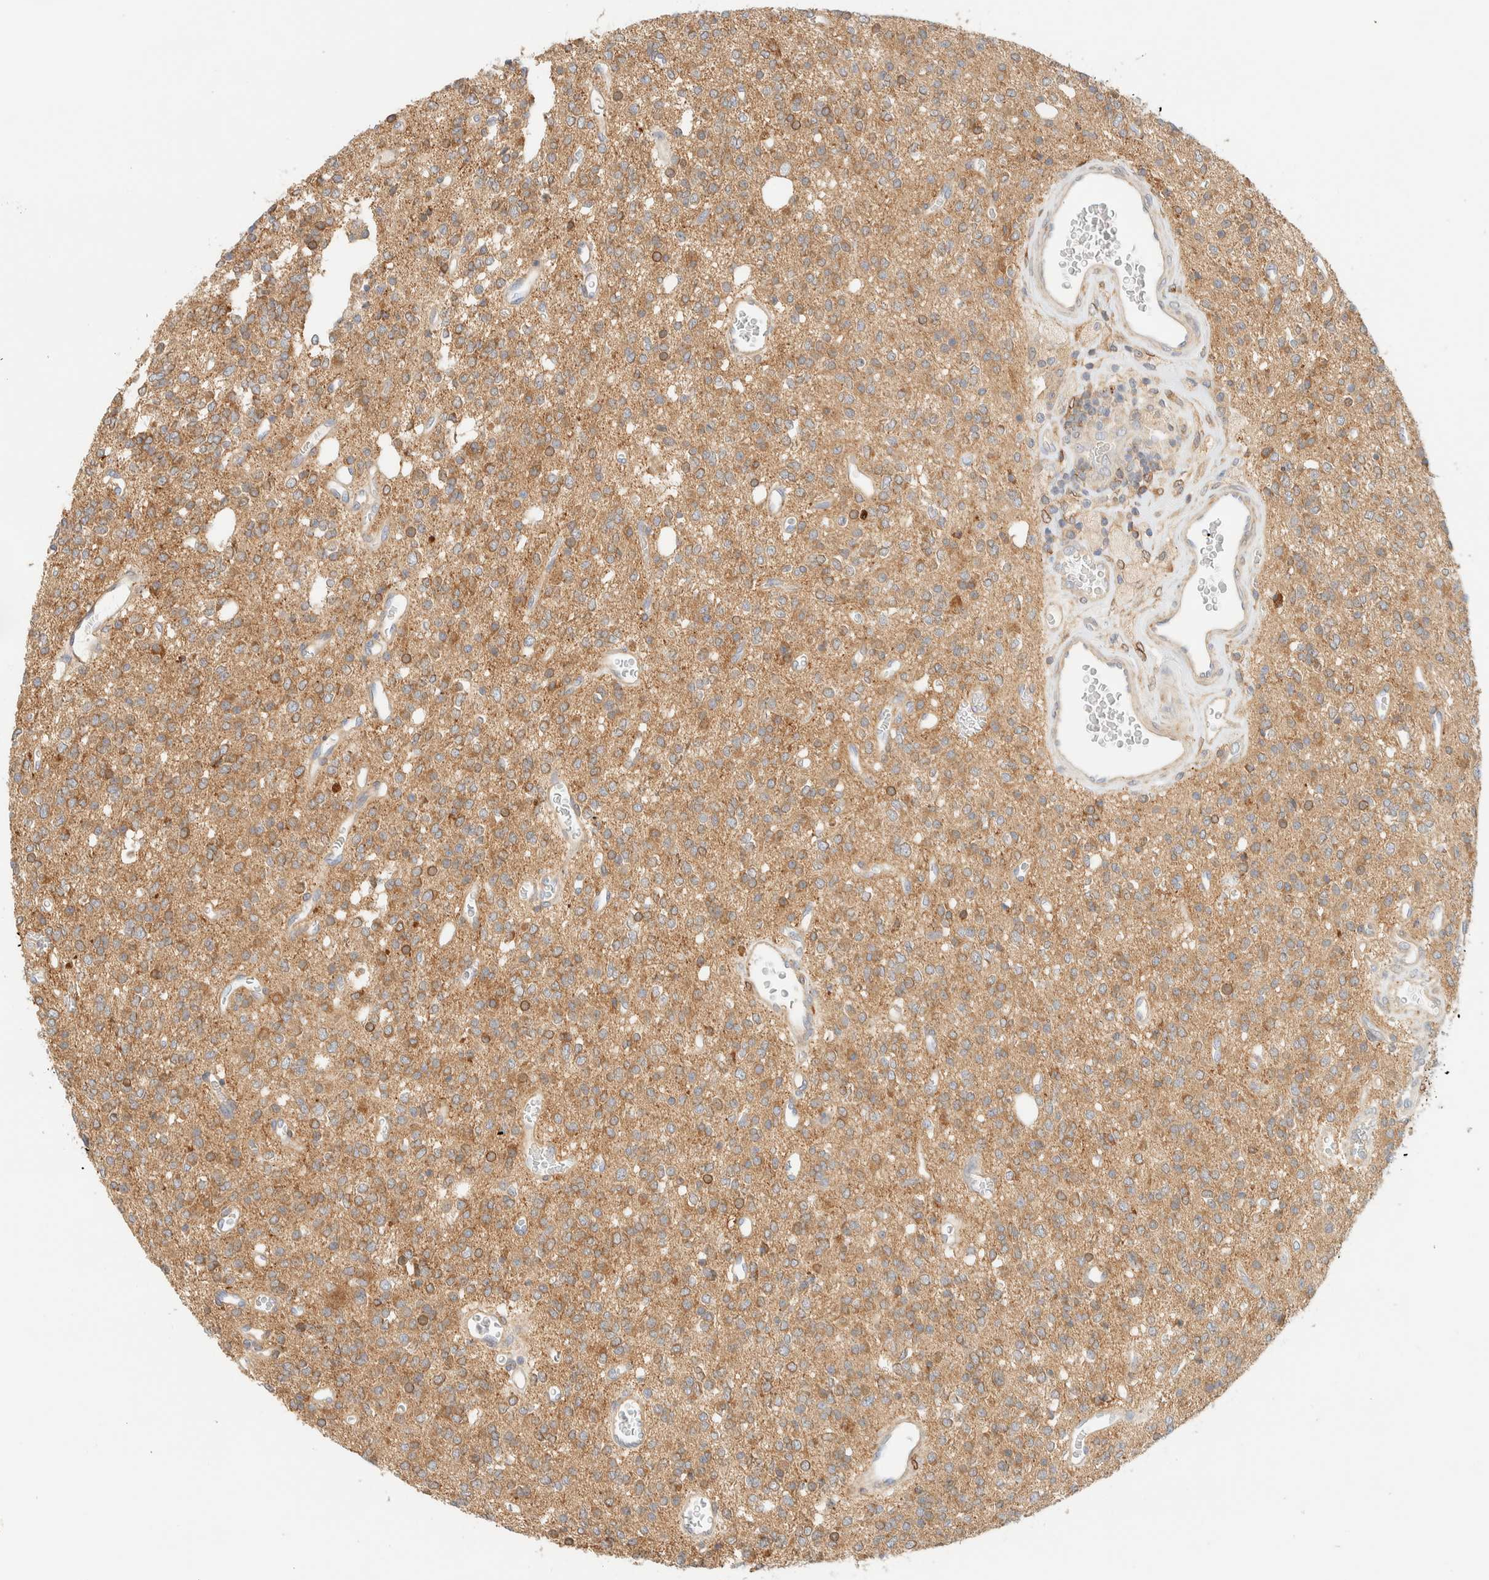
{"staining": {"intensity": "moderate", "quantity": ">75%", "location": "cytoplasmic/membranous"}, "tissue": "glioma", "cell_type": "Tumor cells", "image_type": "cancer", "snomed": [{"axis": "morphology", "description": "Glioma, malignant, High grade"}, {"axis": "topography", "description": "Brain"}], "caption": "An image of malignant high-grade glioma stained for a protein displays moderate cytoplasmic/membranous brown staining in tumor cells. (DAB (3,3'-diaminobenzidine) IHC, brown staining for protein, blue staining for nuclei).", "gene": "NT5C", "patient": {"sex": "male", "age": 34}}